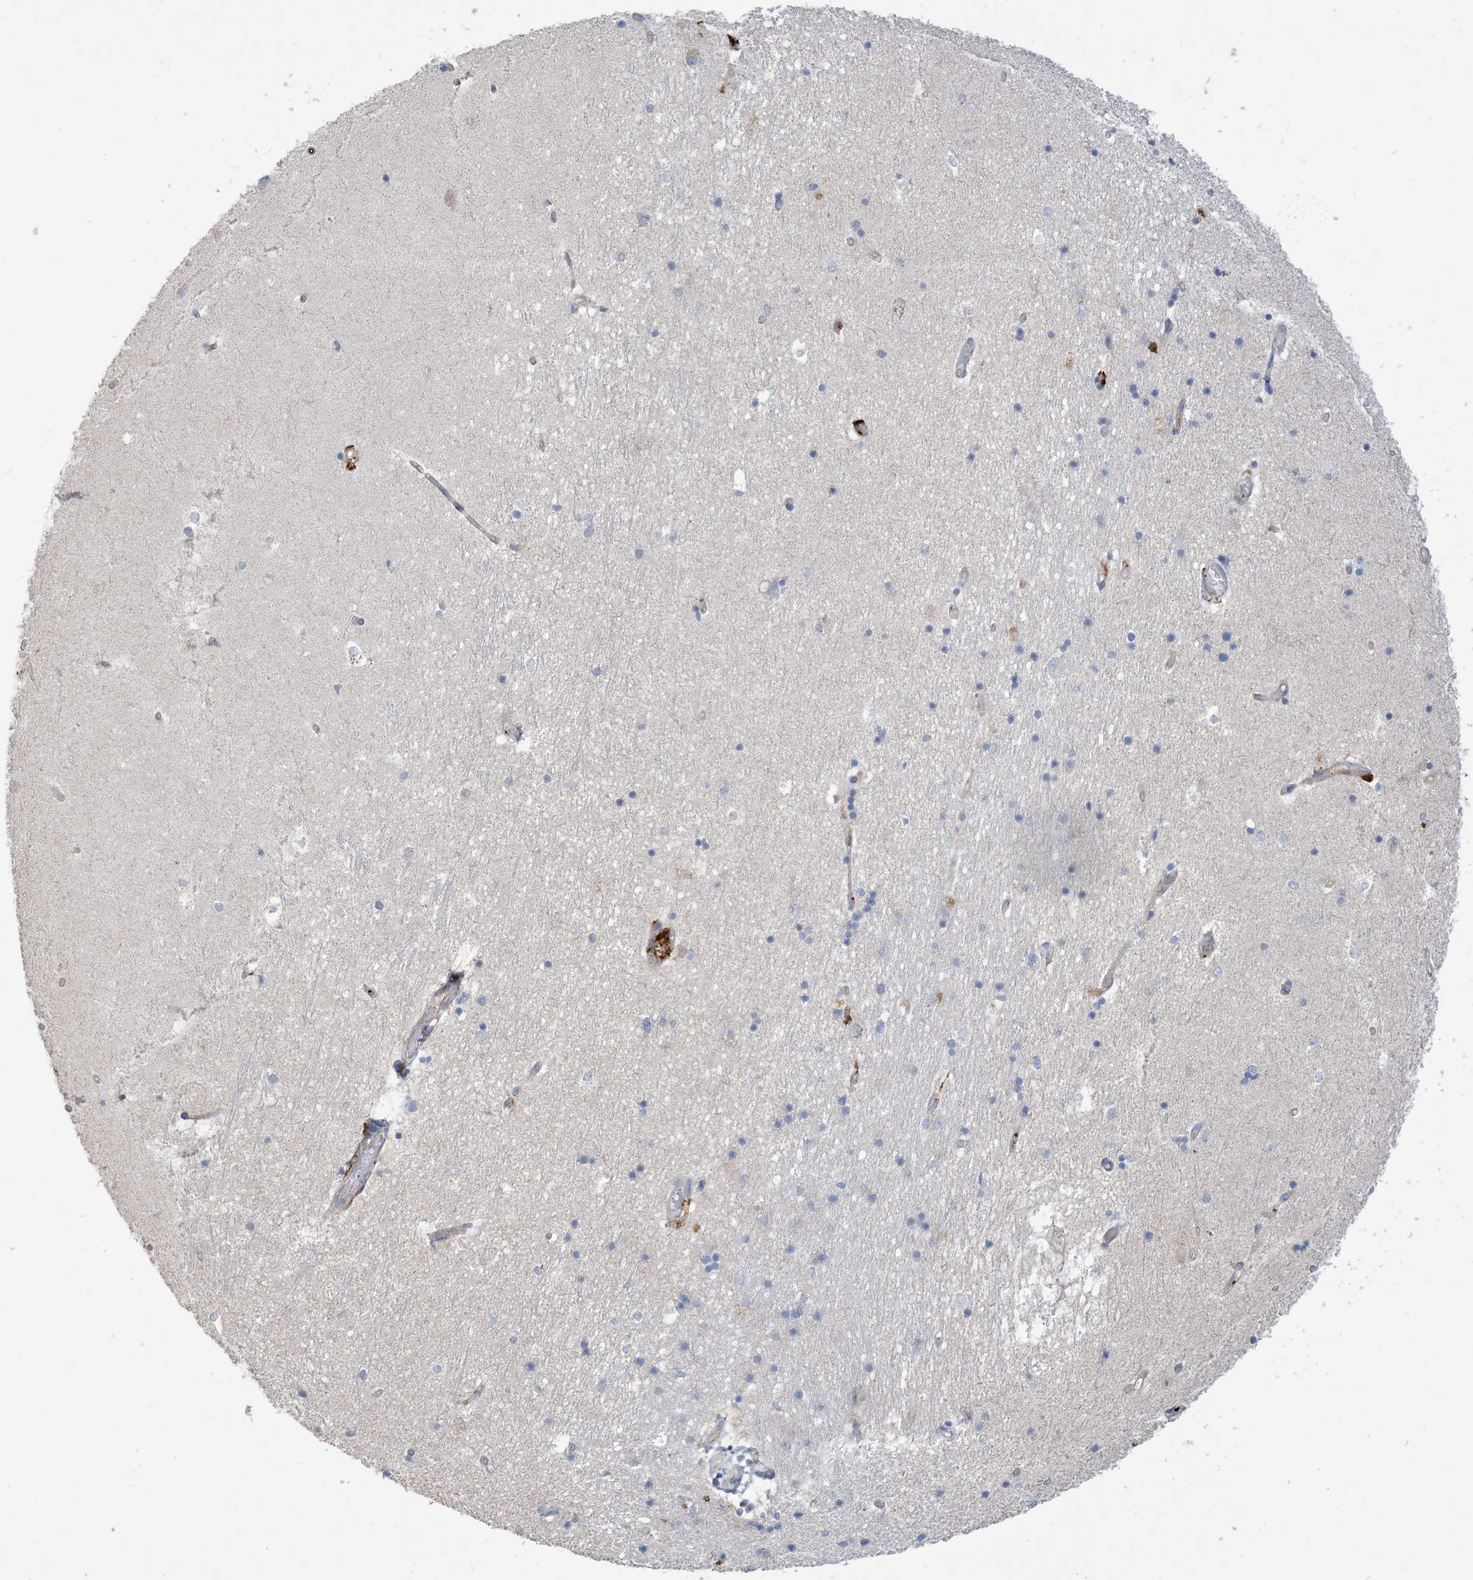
{"staining": {"intensity": "negative", "quantity": "none", "location": "none"}, "tissue": "hippocampus", "cell_type": "Glial cells", "image_type": "normal", "snomed": [{"axis": "morphology", "description": "Normal tissue, NOS"}, {"axis": "topography", "description": "Hippocampus"}], "caption": "Human hippocampus stained for a protein using immunohistochemistry (IHC) demonstrates no staining in glial cells.", "gene": "PEAR1", "patient": {"sex": "male", "age": 45}}